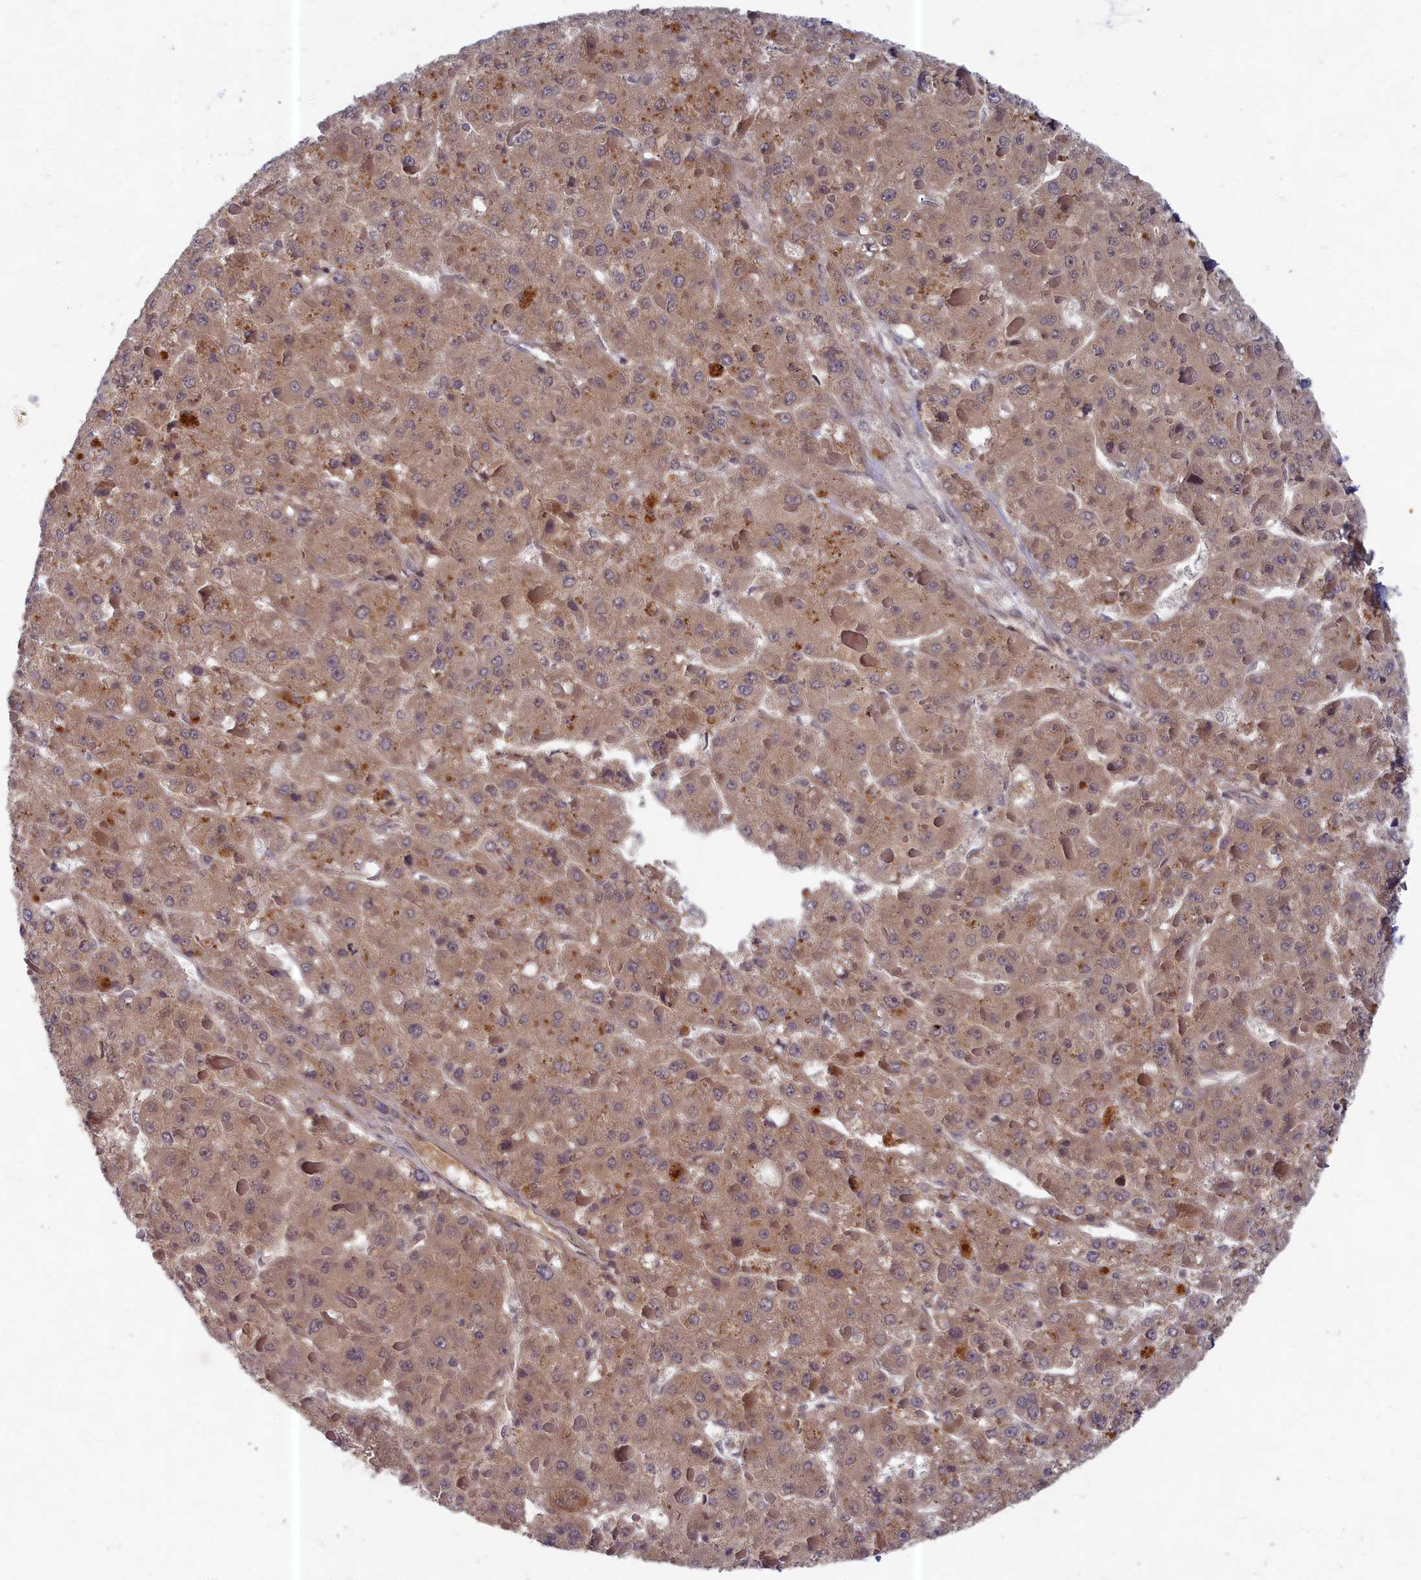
{"staining": {"intensity": "weak", "quantity": "25%-75%", "location": "cytoplasmic/membranous"}, "tissue": "liver cancer", "cell_type": "Tumor cells", "image_type": "cancer", "snomed": [{"axis": "morphology", "description": "Carcinoma, Hepatocellular, NOS"}, {"axis": "topography", "description": "Liver"}], "caption": "IHC of human liver cancer (hepatocellular carcinoma) shows low levels of weak cytoplasmic/membranous expression in about 25%-75% of tumor cells. Immunohistochemistry (ihc) stains the protein in brown and the nuclei are stained blue.", "gene": "EARS2", "patient": {"sex": "female", "age": 73}}